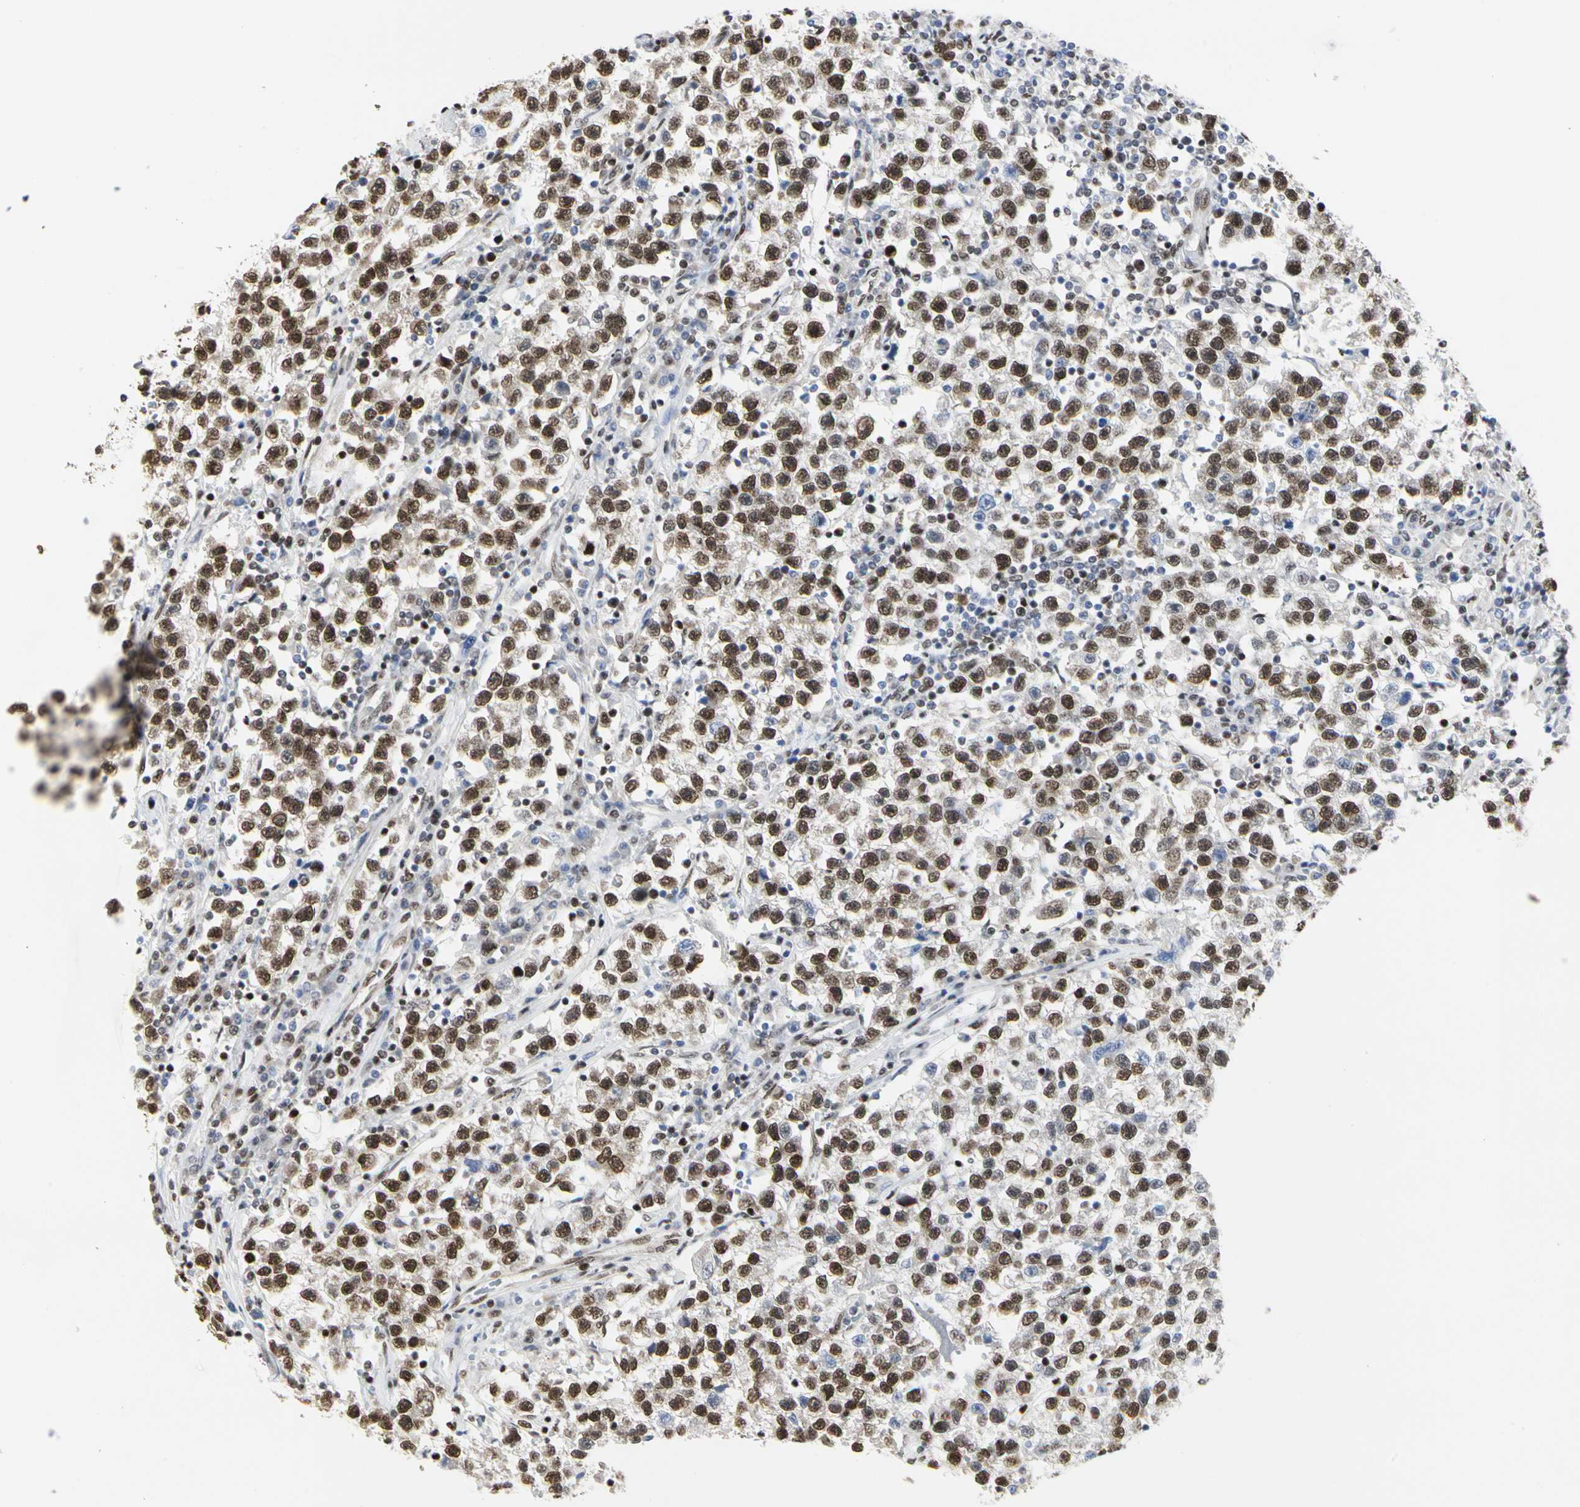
{"staining": {"intensity": "moderate", "quantity": ">75%", "location": "nuclear"}, "tissue": "testis cancer", "cell_type": "Tumor cells", "image_type": "cancer", "snomed": [{"axis": "morphology", "description": "Seminoma, NOS"}, {"axis": "topography", "description": "Testis"}], "caption": "Immunohistochemical staining of human testis cancer demonstrates medium levels of moderate nuclear protein staining in approximately >75% of tumor cells.", "gene": "PRMT3", "patient": {"sex": "male", "age": 22}}